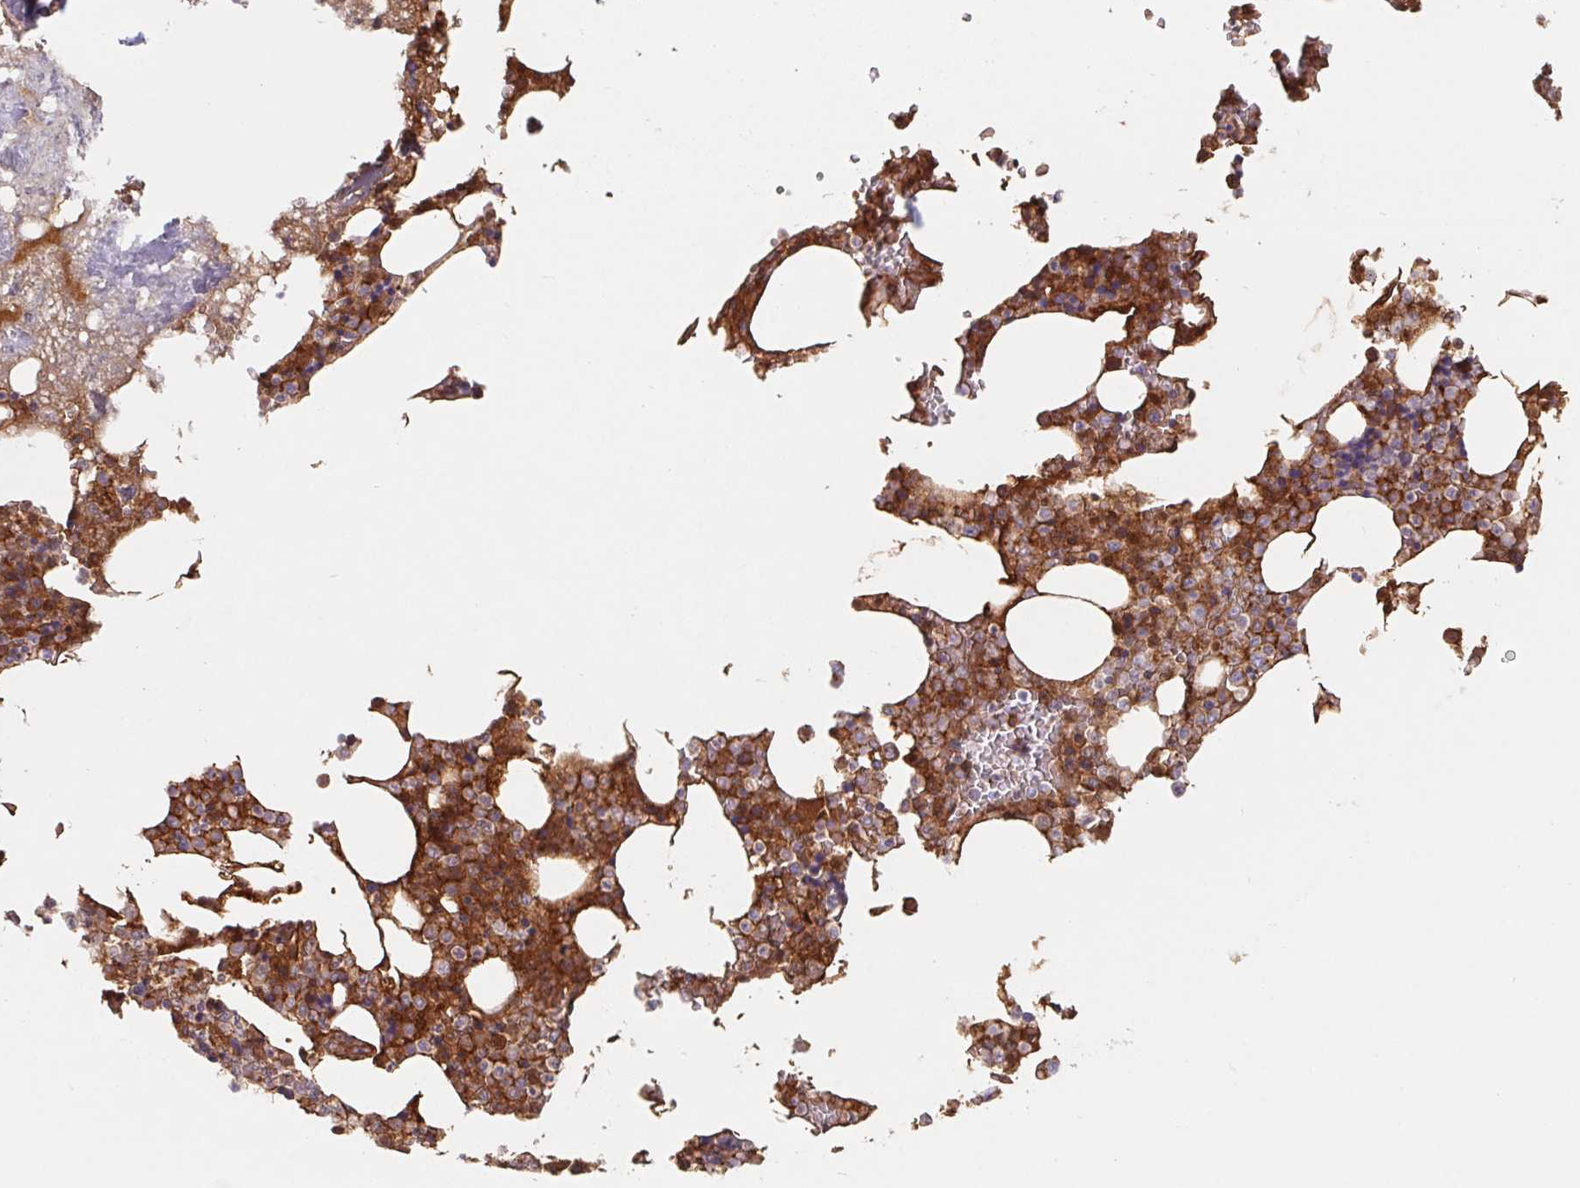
{"staining": {"intensity": "weak", "quantity": "<25%", "location": "cytoplasmic/membranous"}, "tissue": "bone marrow", "cell_type": "Hematopoietic cells", "image_type": "normal", "snomed": [{"axis": "morphology", "description": "Normal tissue, NOS"}, {"axis": "topography", "description": "Bone marrow"}], "caption": "Immunohistochemistry image of normal bone marrow stained for a protein (brown), which demonstrates no staining in hematopoietic cells. (Stains: DAB (3,3'-diaminobenzidine) immunohistochemistry (IHC) with hematoxylin counter stain, Microscopy: brightfield microscopy at high magnification).", "gene": "LPA", "patient": {"sex": "female", "age": 42}}